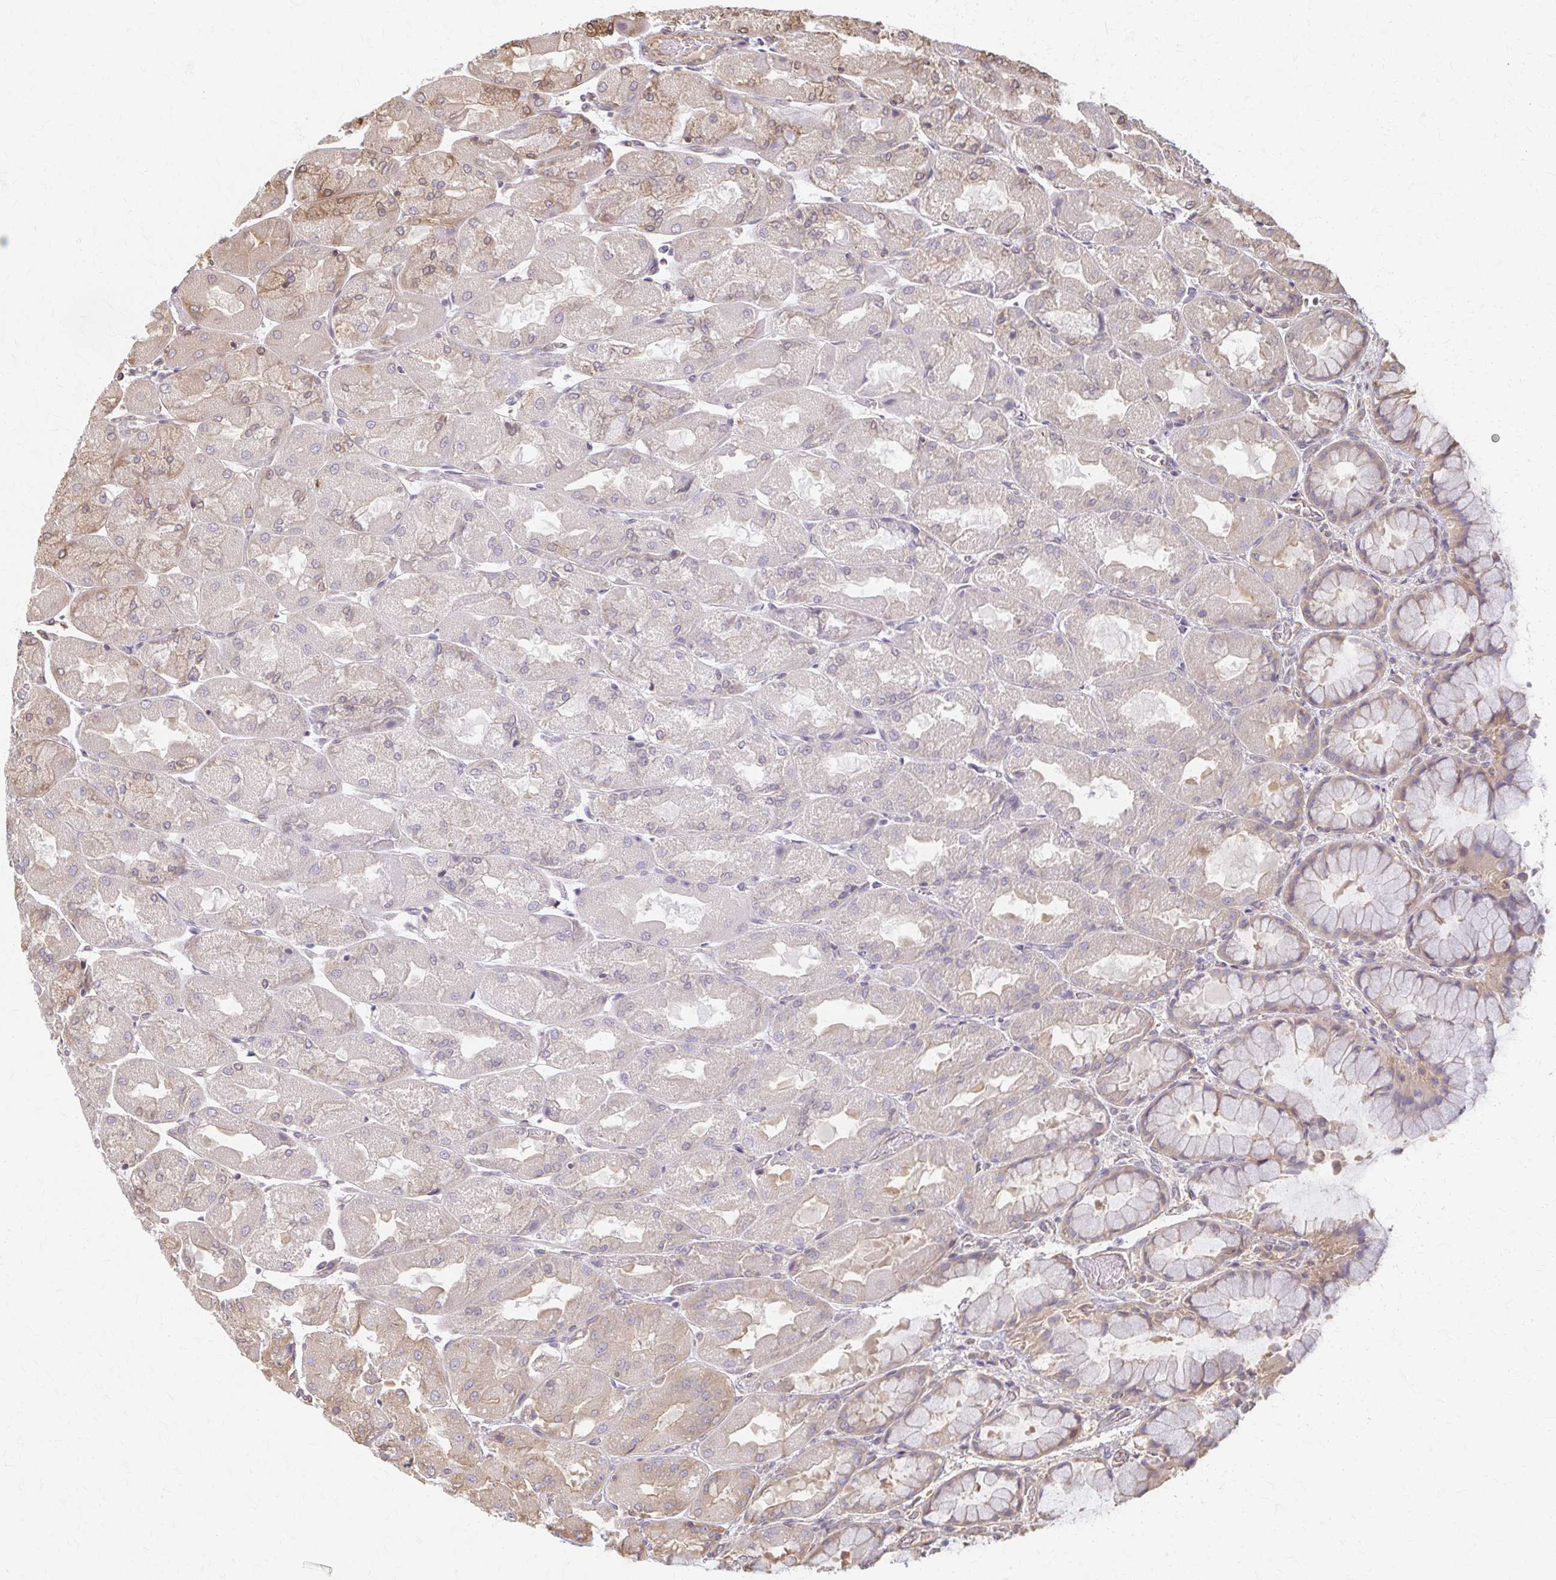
{"staining": {"intensity": "weak", "quantity": "25%-75%", "location": "cytoplasmic/membranous"}, "tissue": "stomach", "cell_type": "Glandular cells", "image_type": "normal", "snomed": [{"axis": "morphology", "description": "Normal tissue, NOS"}, {"axis": "topography", "description": "Stomach"}], "caption": "Immunohistochemical staining of benign stomach reveals 25%-75% levels of weak cytoplasmic/membranous protein expression in about 25%-75% of glandular cells. Nuclei are stained in blue.", "gene": "ARHGAP35", "patient": {"sex": "female", "age": 61}}